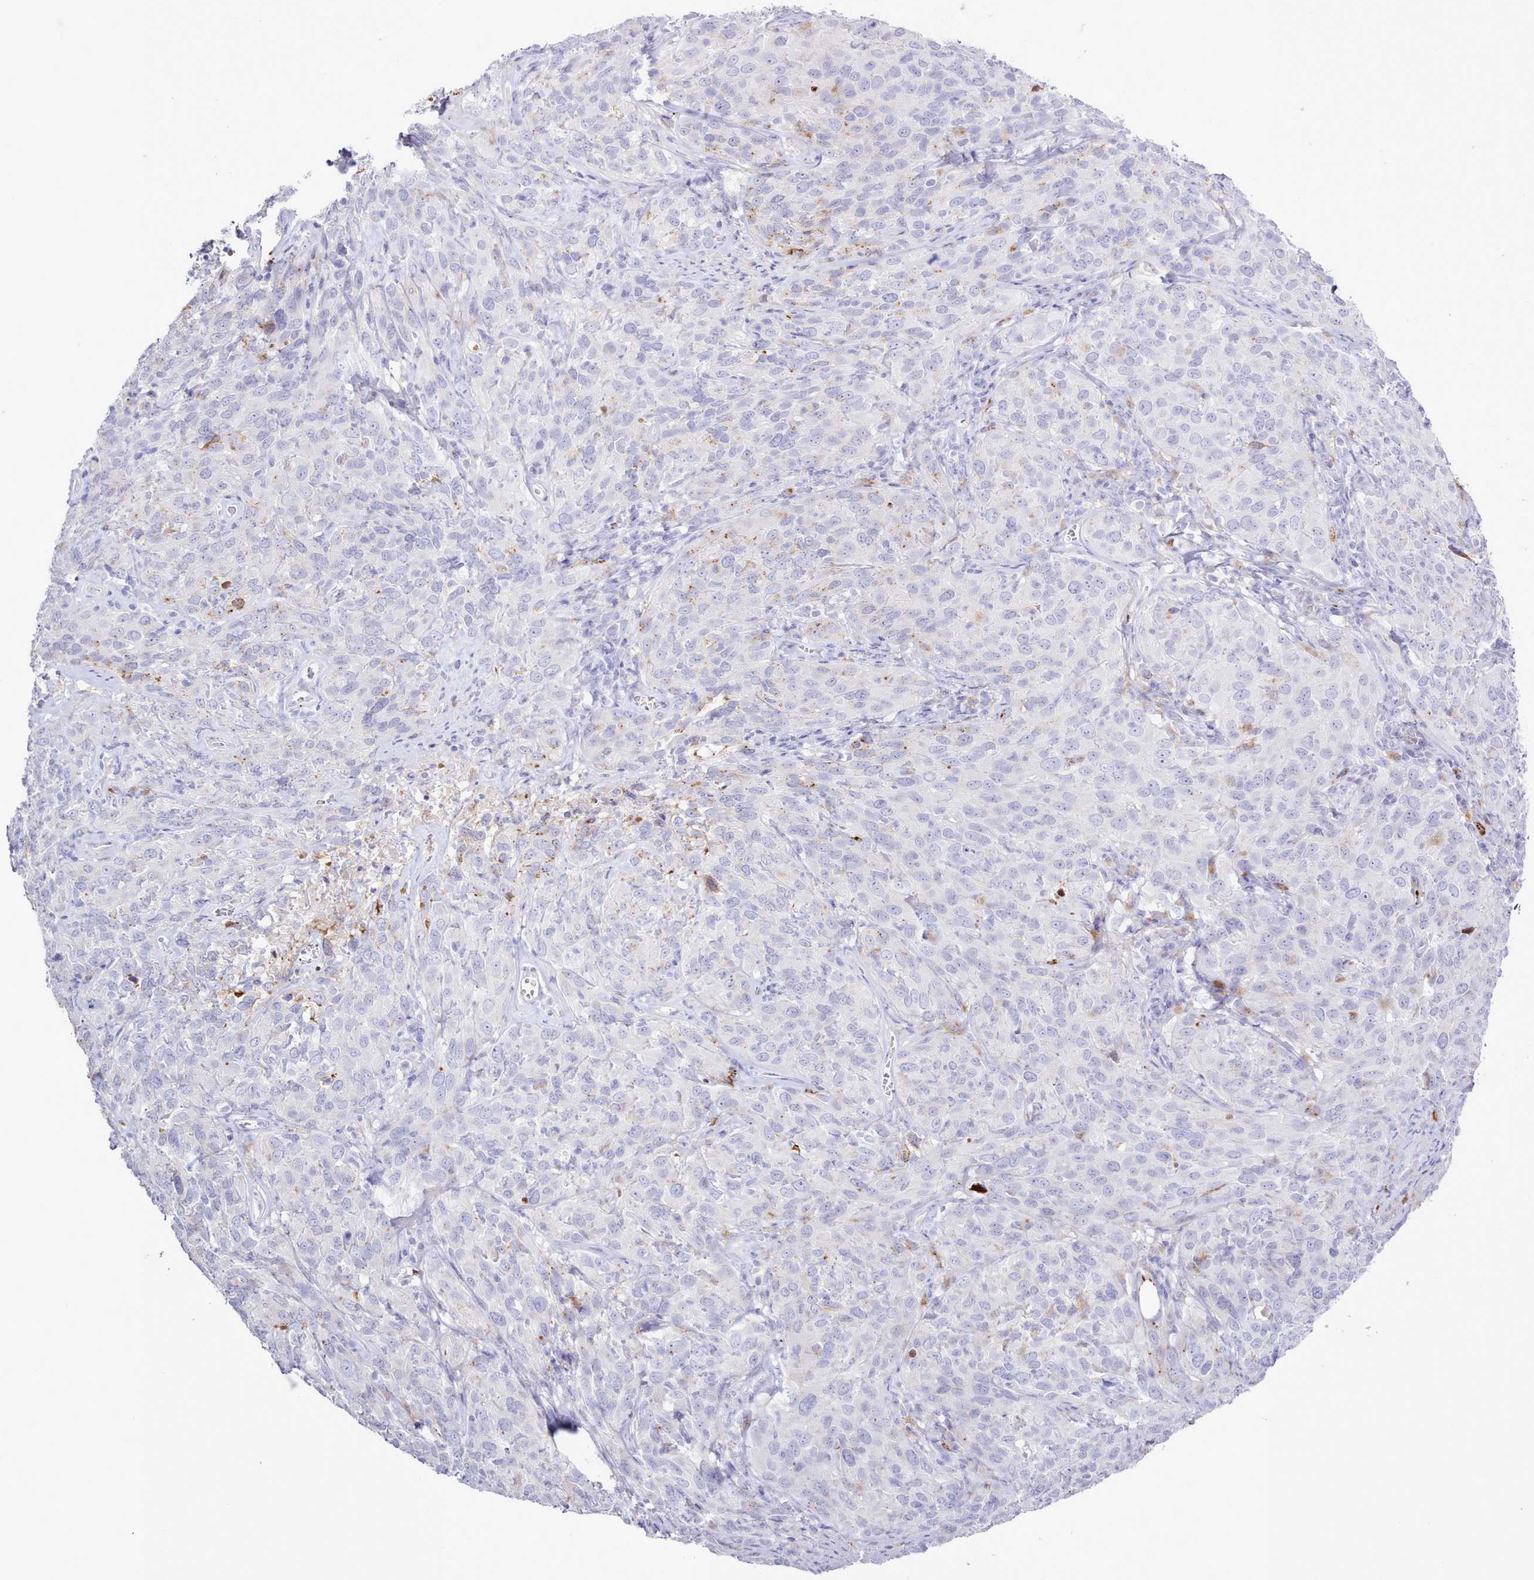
{"staining": {"intensity": "negative", "quantity": "none", "location": "none"}, "tissue": "cervical cancer", "cell_type": "Tumor cells", "image_type": "cancer", "snomed": [{"axis": "morphology", "description": "Squamous cell carcinoma, NOS"}, {"axis": "topography", "description": "Cervix"}], "caption": "The immunohistochemistry micrograph has no significant positivity in tumor cells of cervical squamous cell carcinoma tissue.", "gene": "SRD5A1", "patient": {"sex": "female", "age": 51}}